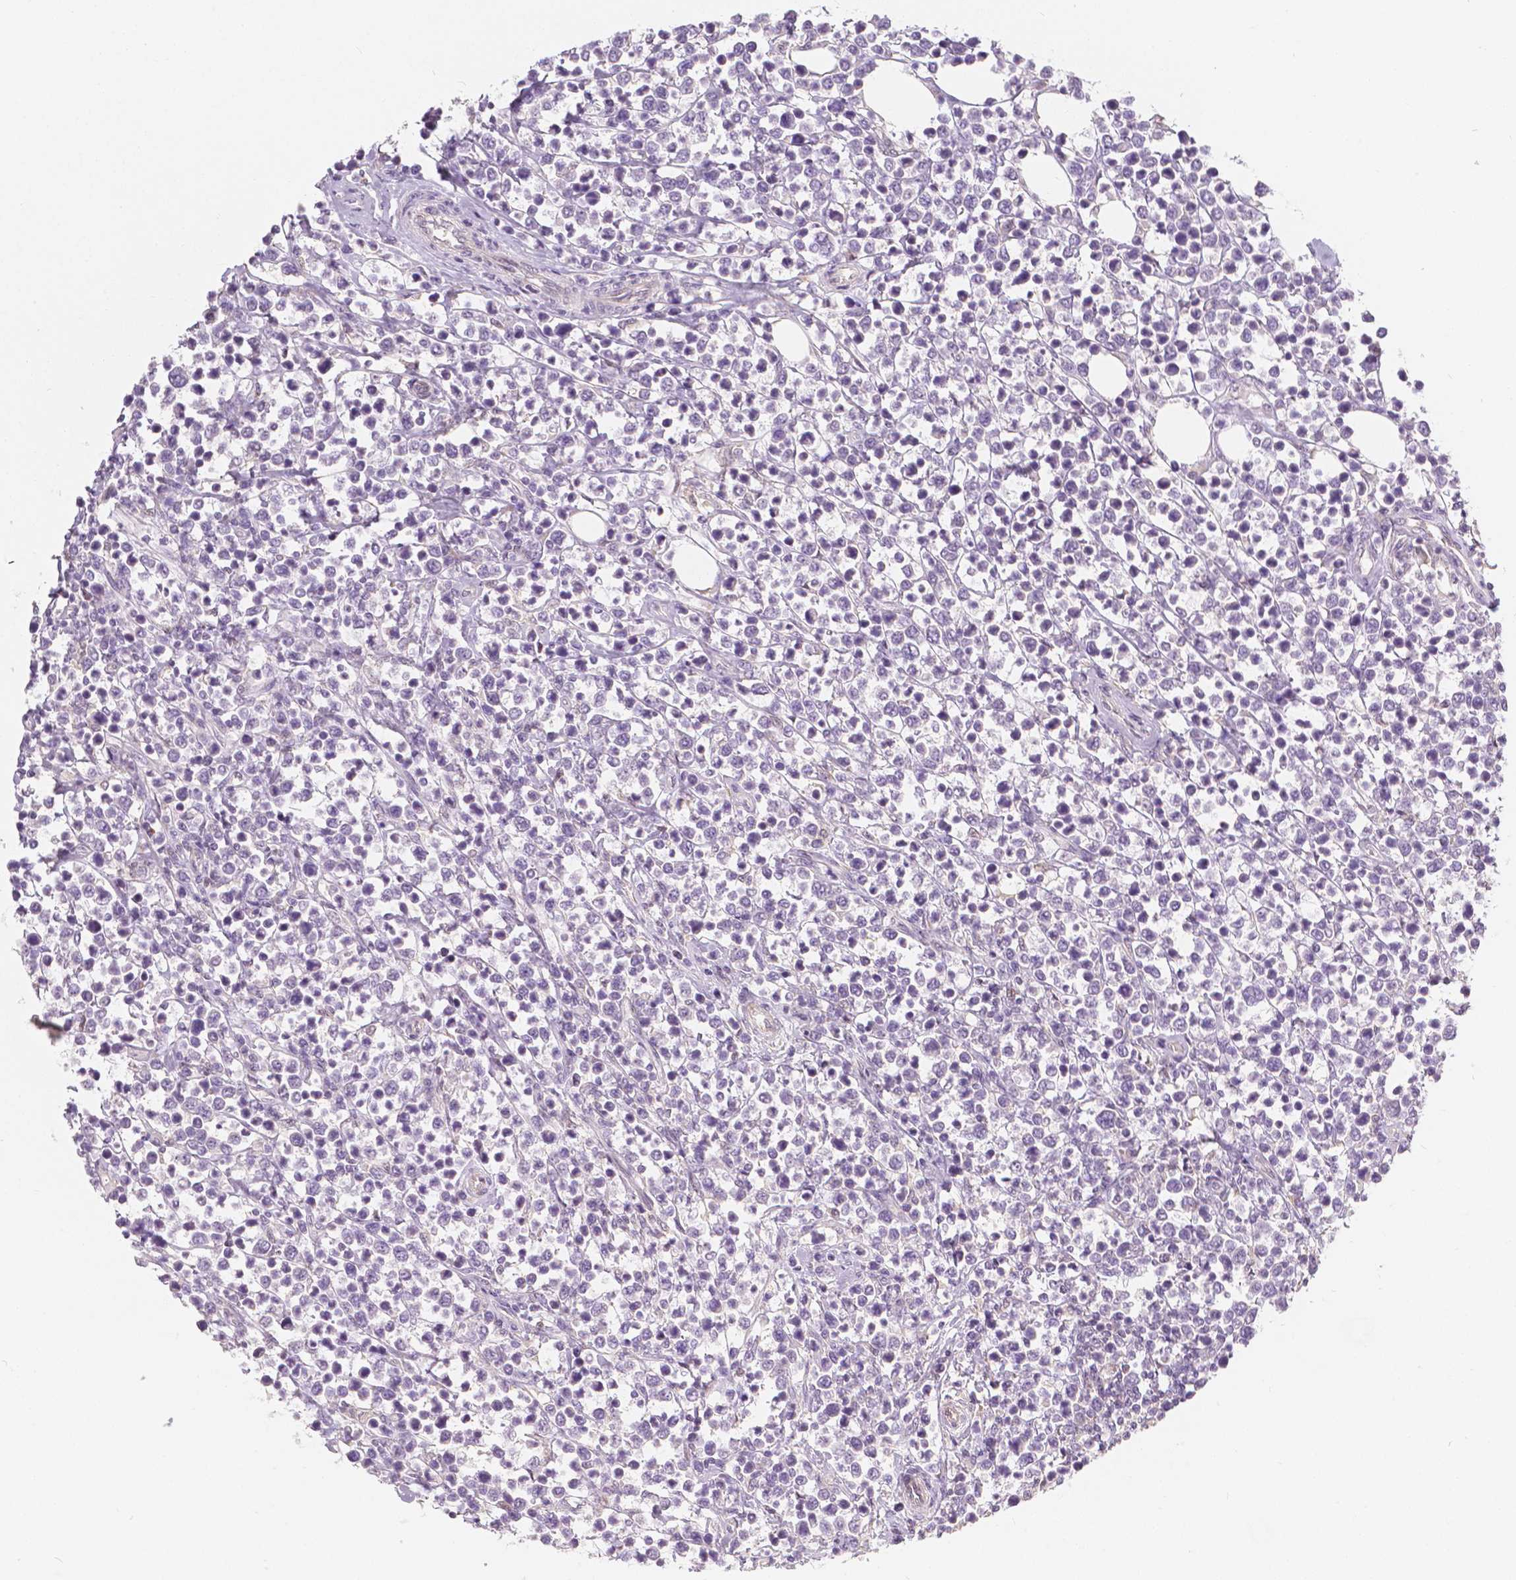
{"staining": {"intensity": "negative", "quantity": "none", "location": "none"}, "tissue": "lymphoma", "cell_type": "Tumor cells", "image_type": "cancer", "snomed": [{"axis": "morphology", "description": "Malignant lymphoma, non-Hodgkin's type, High grade"}, {"axis": "topography", "description": "Soft tissue"}], "caption": "Immunohistochemical staining of lymphoma exhibits no significant expression in tumor cells.", "gene": "NAPRT", "patient": {"sex": "female", "age": 56}}